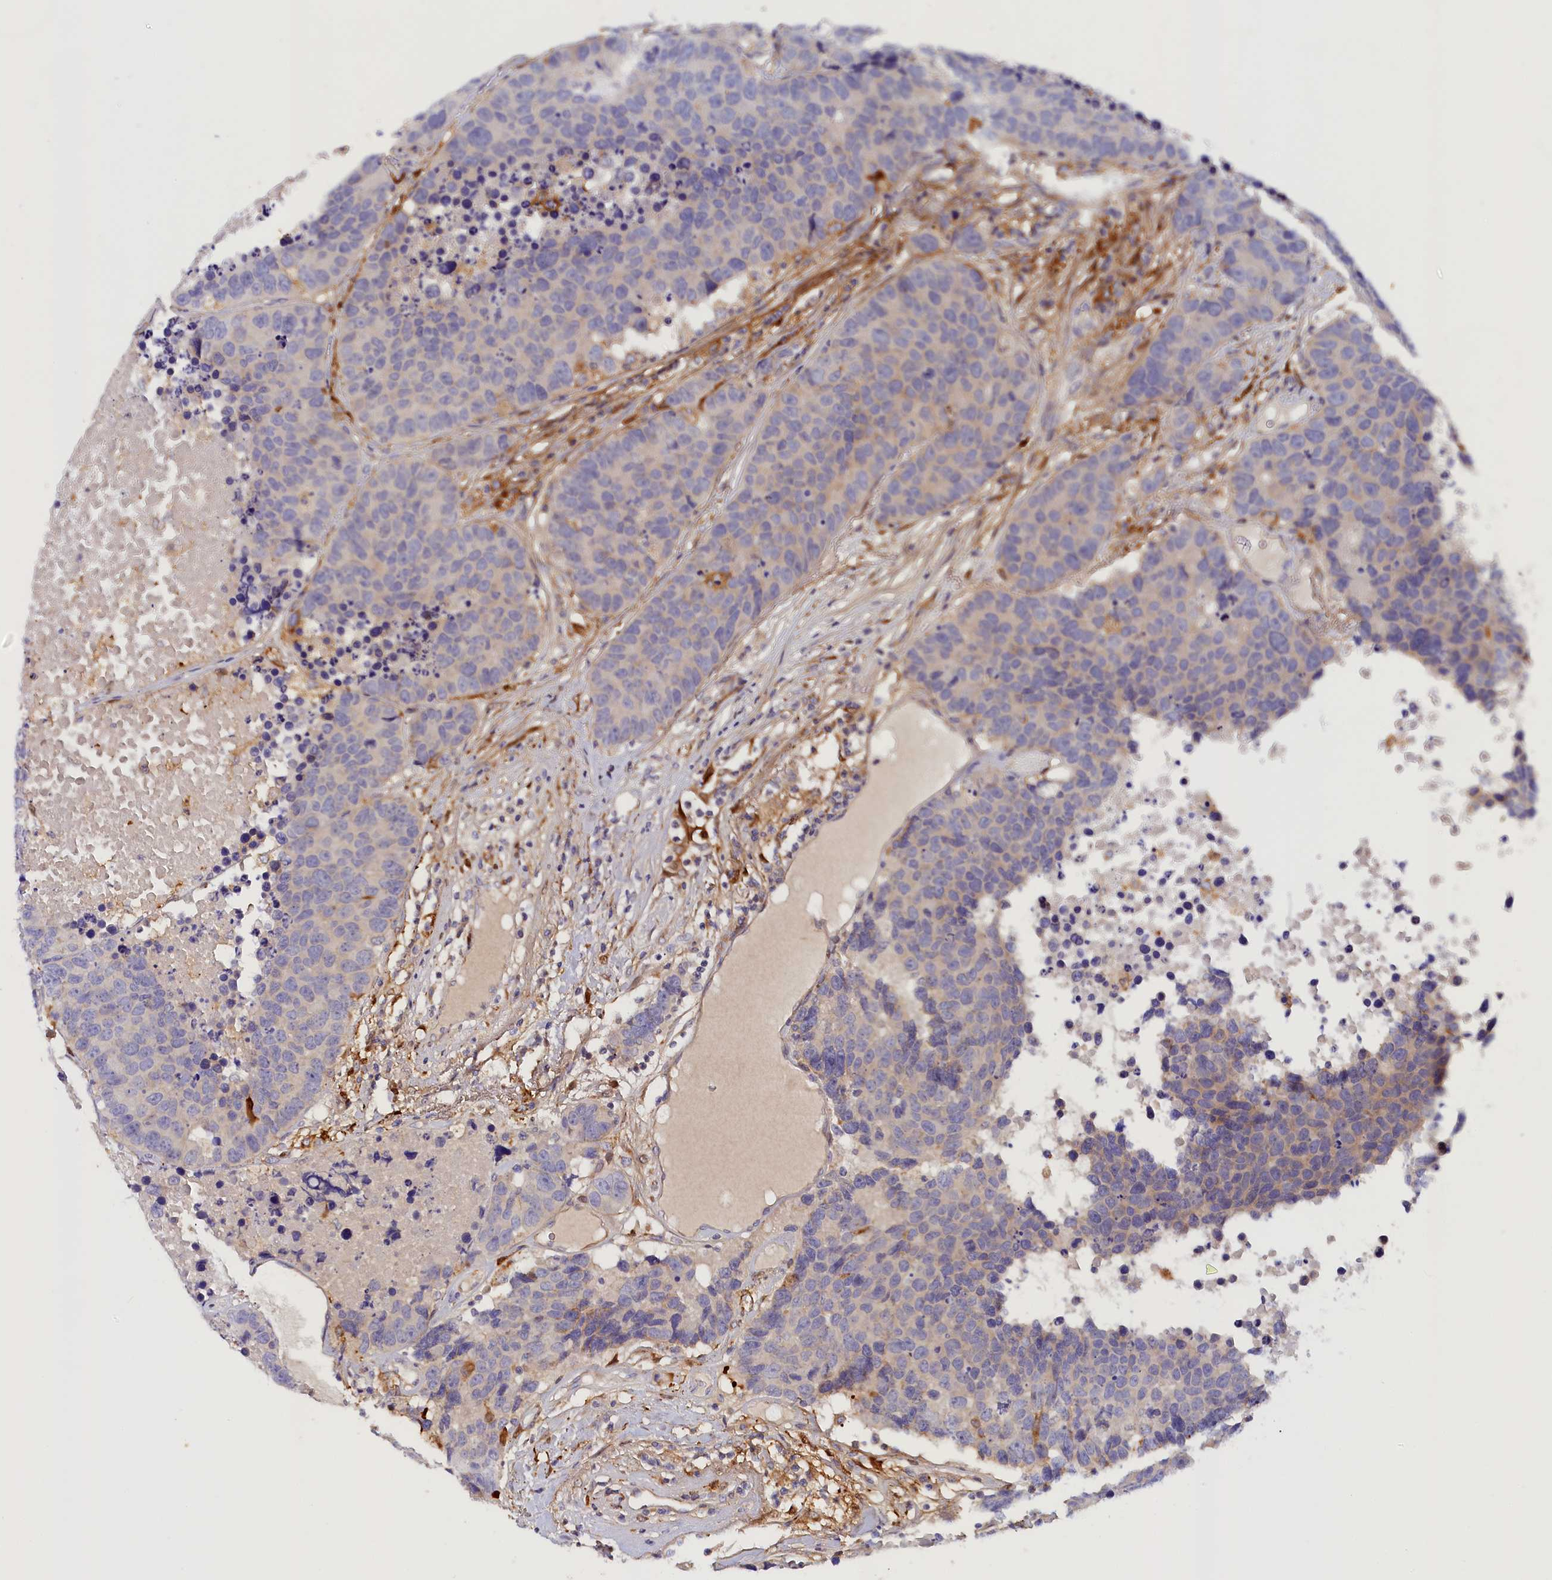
{"staining": {"intensity": "negative", "quantity": "none", "location": "none"}, "tissue": "carcinoid", "cell_type": "Tumor cells", "image_type": "cancer", "snomed": [{"axis": "morphology", "description": "Carcinoid, malignant, NOS"}, {"axis": "topography", "description": "Lung"}], "caption": "DAB (3,3'-diaminobenzidine) immunohistochemical staining of human carcinoid reveals no significant expression in tumor cells.", "gene": "KATNB1", "patient": {"sex": "male", "age": 60}}